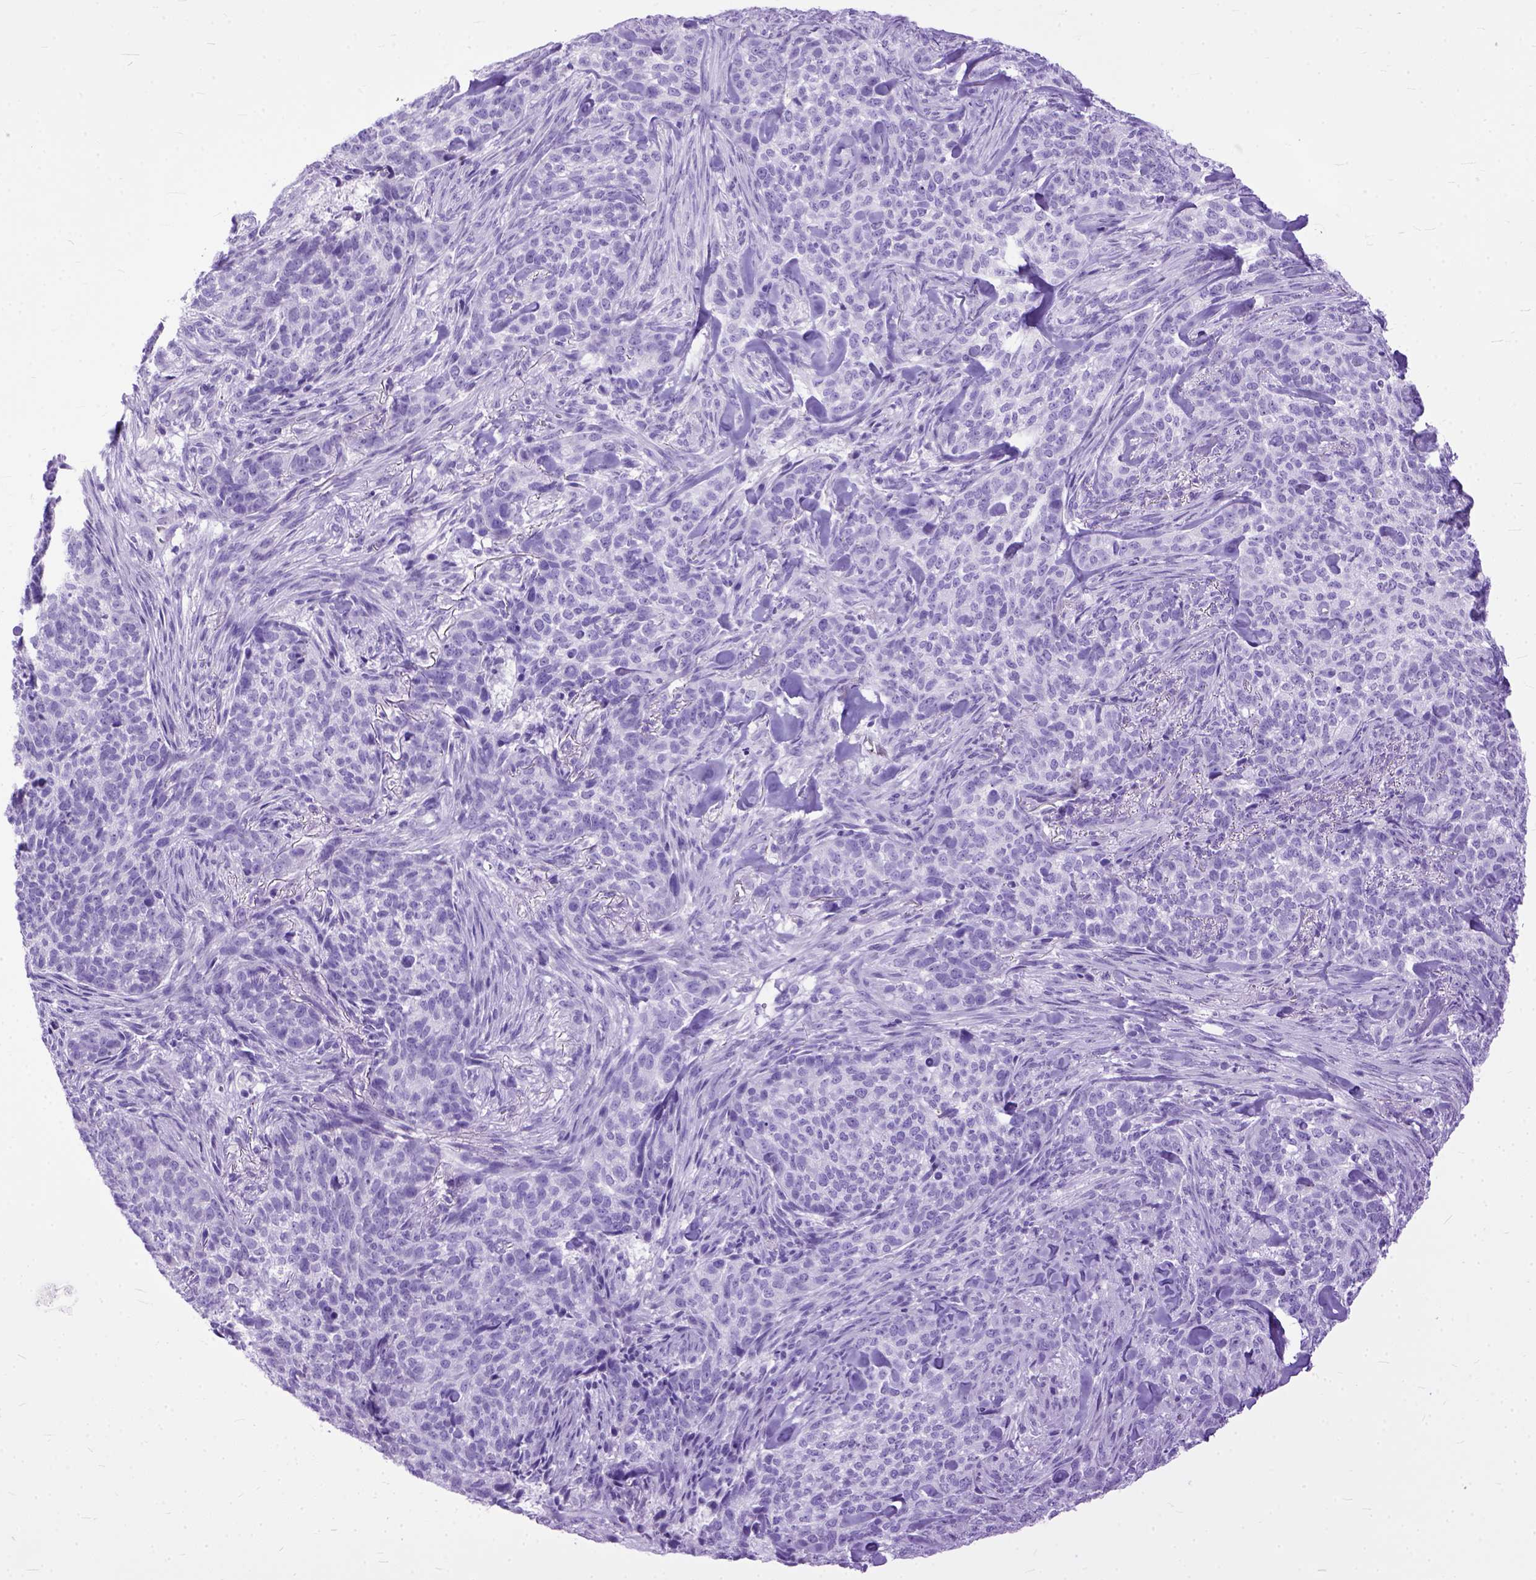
{"staining": {"intensity": "negative", "quantity": "none", "location": "none"}, "tissue": "skin cancer", "cell_type": "Tumor cells", "image_type": "cancer", "snomed": [{"axis": "morphology", "description": "Basal cell carcinoma"}, {"axis": "topography", "description": "Skin"}], "caption": "Skin basal cell carcinoma stained for a protein using immunohistochemistry (IHC) displays no positivity tumor cells.", "gene": "GNGT1", "patient": {"sex": "female", "age": 69}}